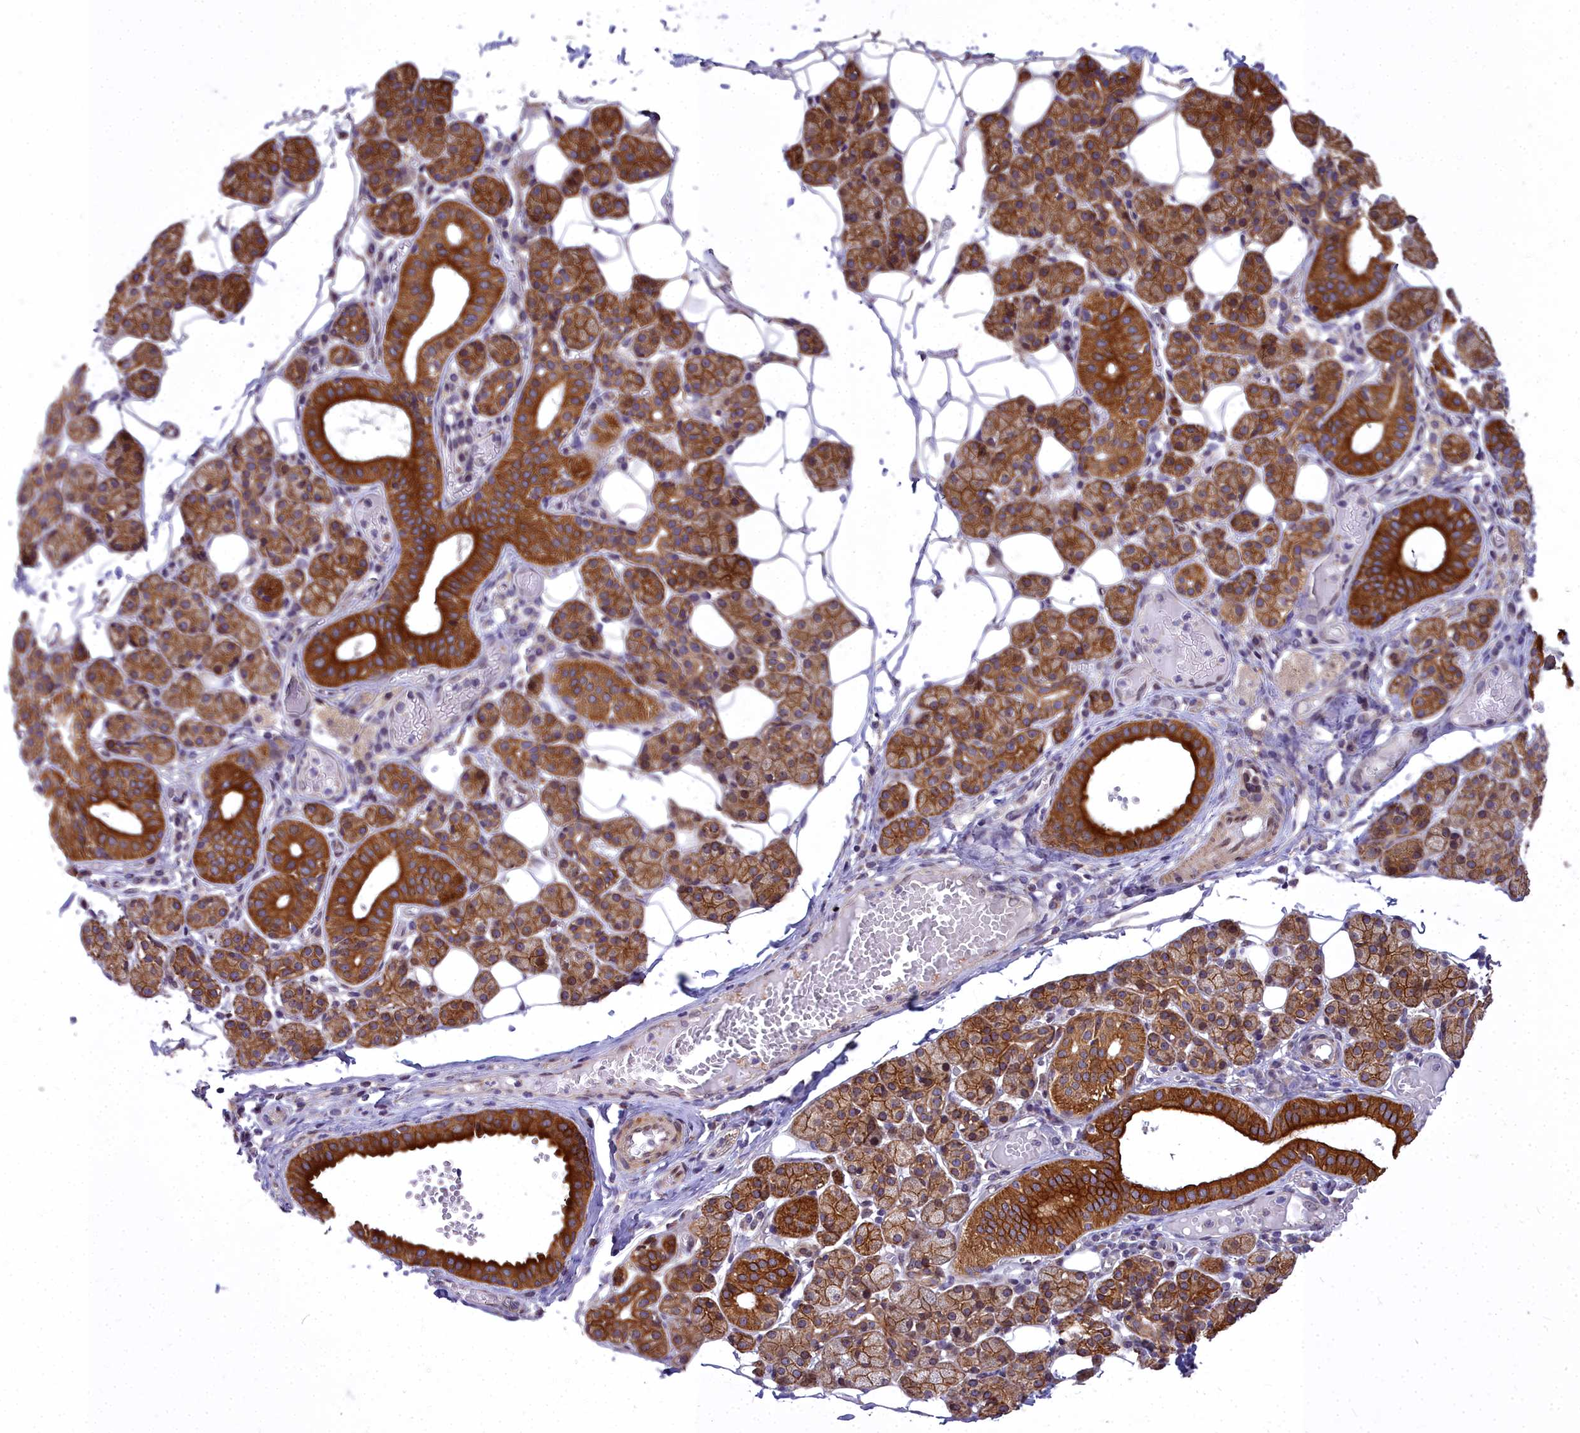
{"staining": {"intensity": "strong", "quantity": "25%-75%", "location": "cytoplasmic/membranous"}, "tissue": "salivary gland", "cell_type": "Glandular cells", "image_type": "normal", "snomed": [{"axis": "morphology", "description": "Normal tissue, NOS"}, {"axis": "topography", "description": "Salivary gland"}], "caption": "Unremarkable salivary gland shows strong cytoplasmic/membranous staining in approximately 25%-75% of glandular cells The staining was performed using DAB, with brown indicating positive protein expression. Nuclei are stained blue with hematoxylin..", "gene": "ABCB8", "patient": {"sex": "female", "age": 33}}